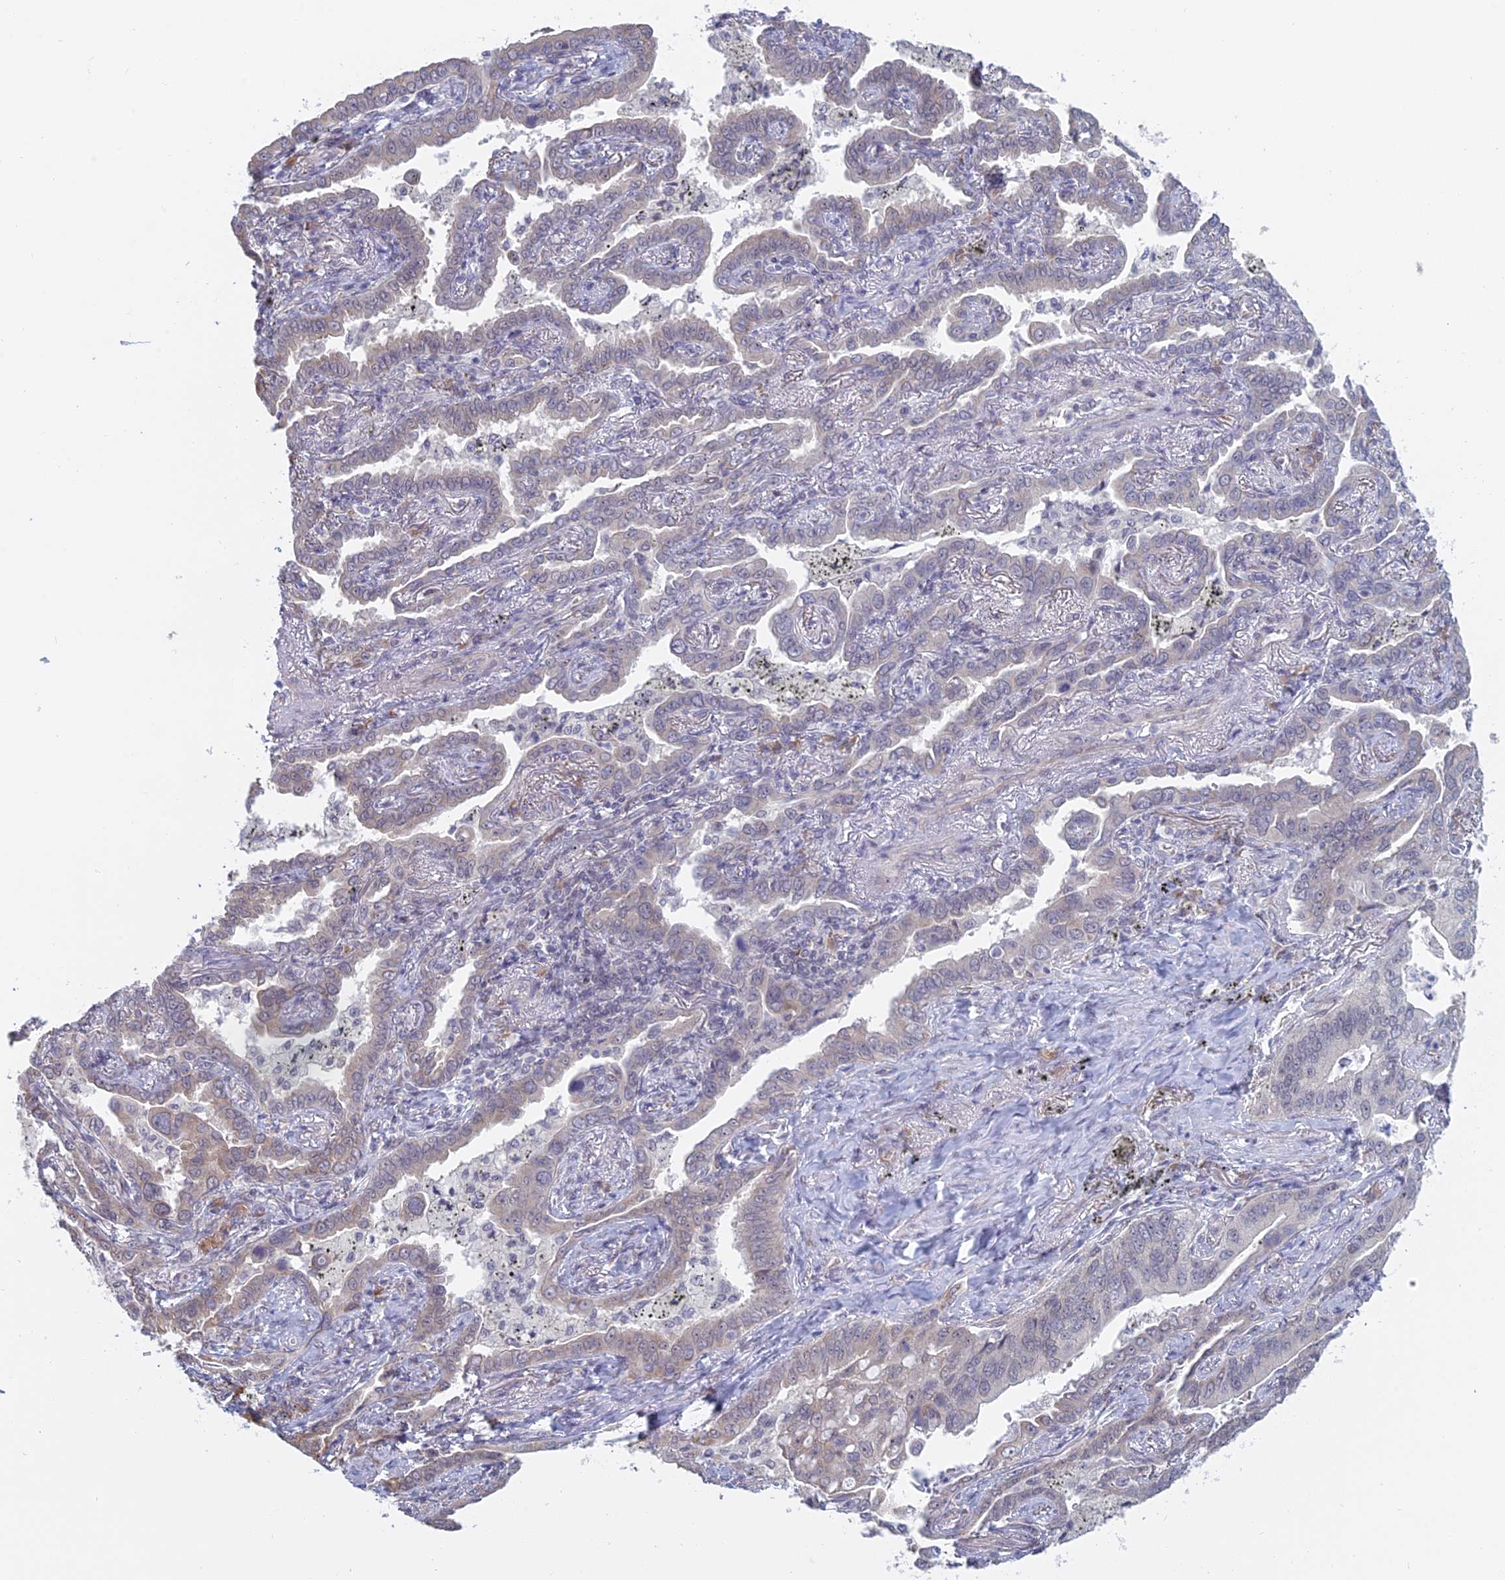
{"staining": {"intensity": "weak", "quantity": "<25%", "location": "cytoplasmic/membranous"}, "tissue": "lung cancer", "cell_type": "Tumor cells", "image_type": "cancer", "snomed": [{"axis": "morphology", "description": "Adenocarcinoma, NOS"}, {"axis": "topography", "description": "Lung"}], "caption": "There is no significant positivity in tumor cells of lung adenocarcinoma.", "gene": "RPS19BP1", "patient": {"sex": "male", "age": 67}}